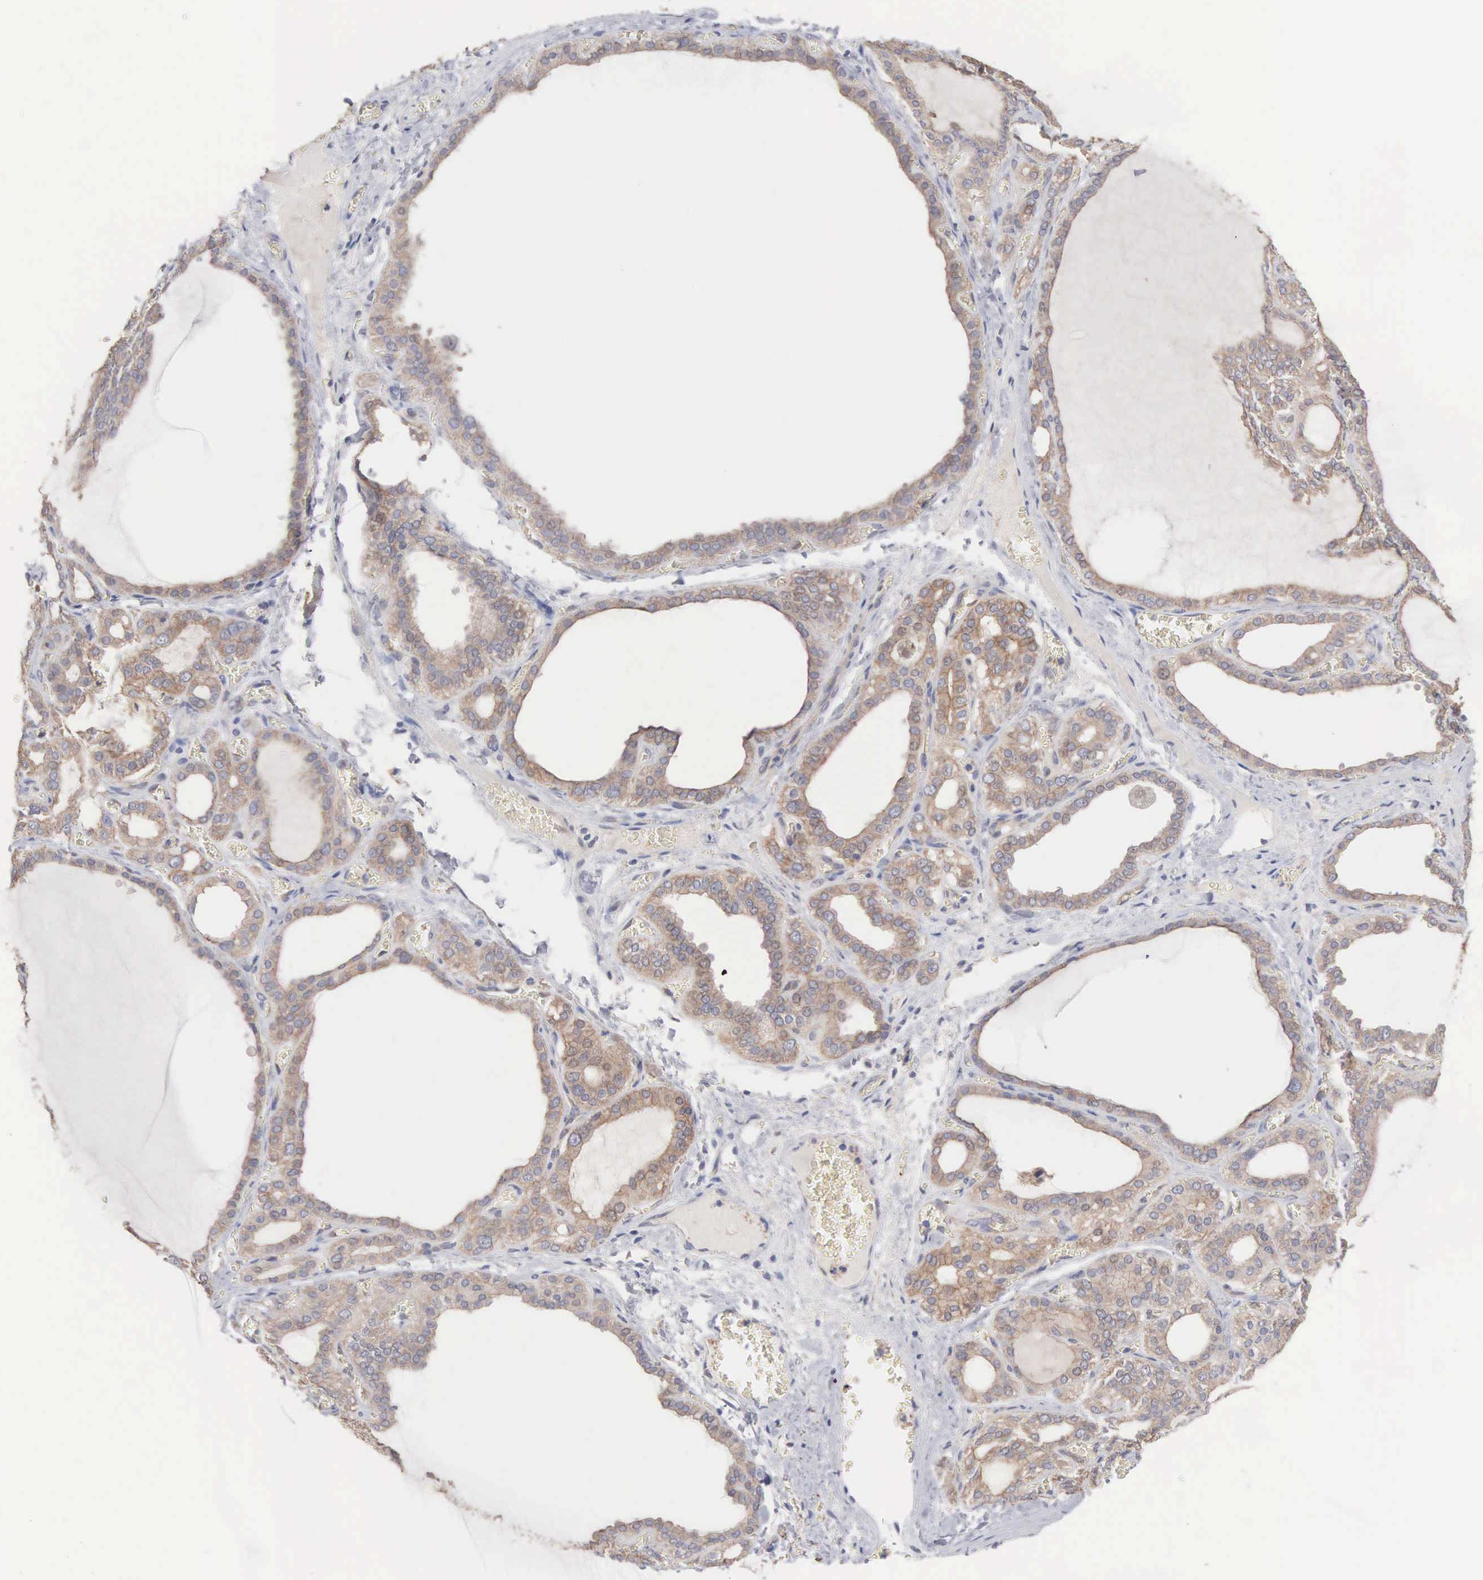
{"staining": {"intensity": "moderate", "quantity": "25%-75%", "location": "cytoplasmic/membranous"}, "tissue": "thyroid gland", "cell_type": "Glandular cells", "image_type": "normal", "snomed": [{"axis": "morphology", "description": "Normal tissue, NOS"}, {"axis": "topography", "description": "Thyroid gland"}], "caption": "Brown immunohistochemical staining in normal human thyroid gland reveals moderate cytoplasmic/membranous expression in approximately 25%-75% of glandular cells. The protein is shown in brown color, while the nuclei are stained blue.", "gene": "INF2", "patient": {"sex": "female", "age": 55}}